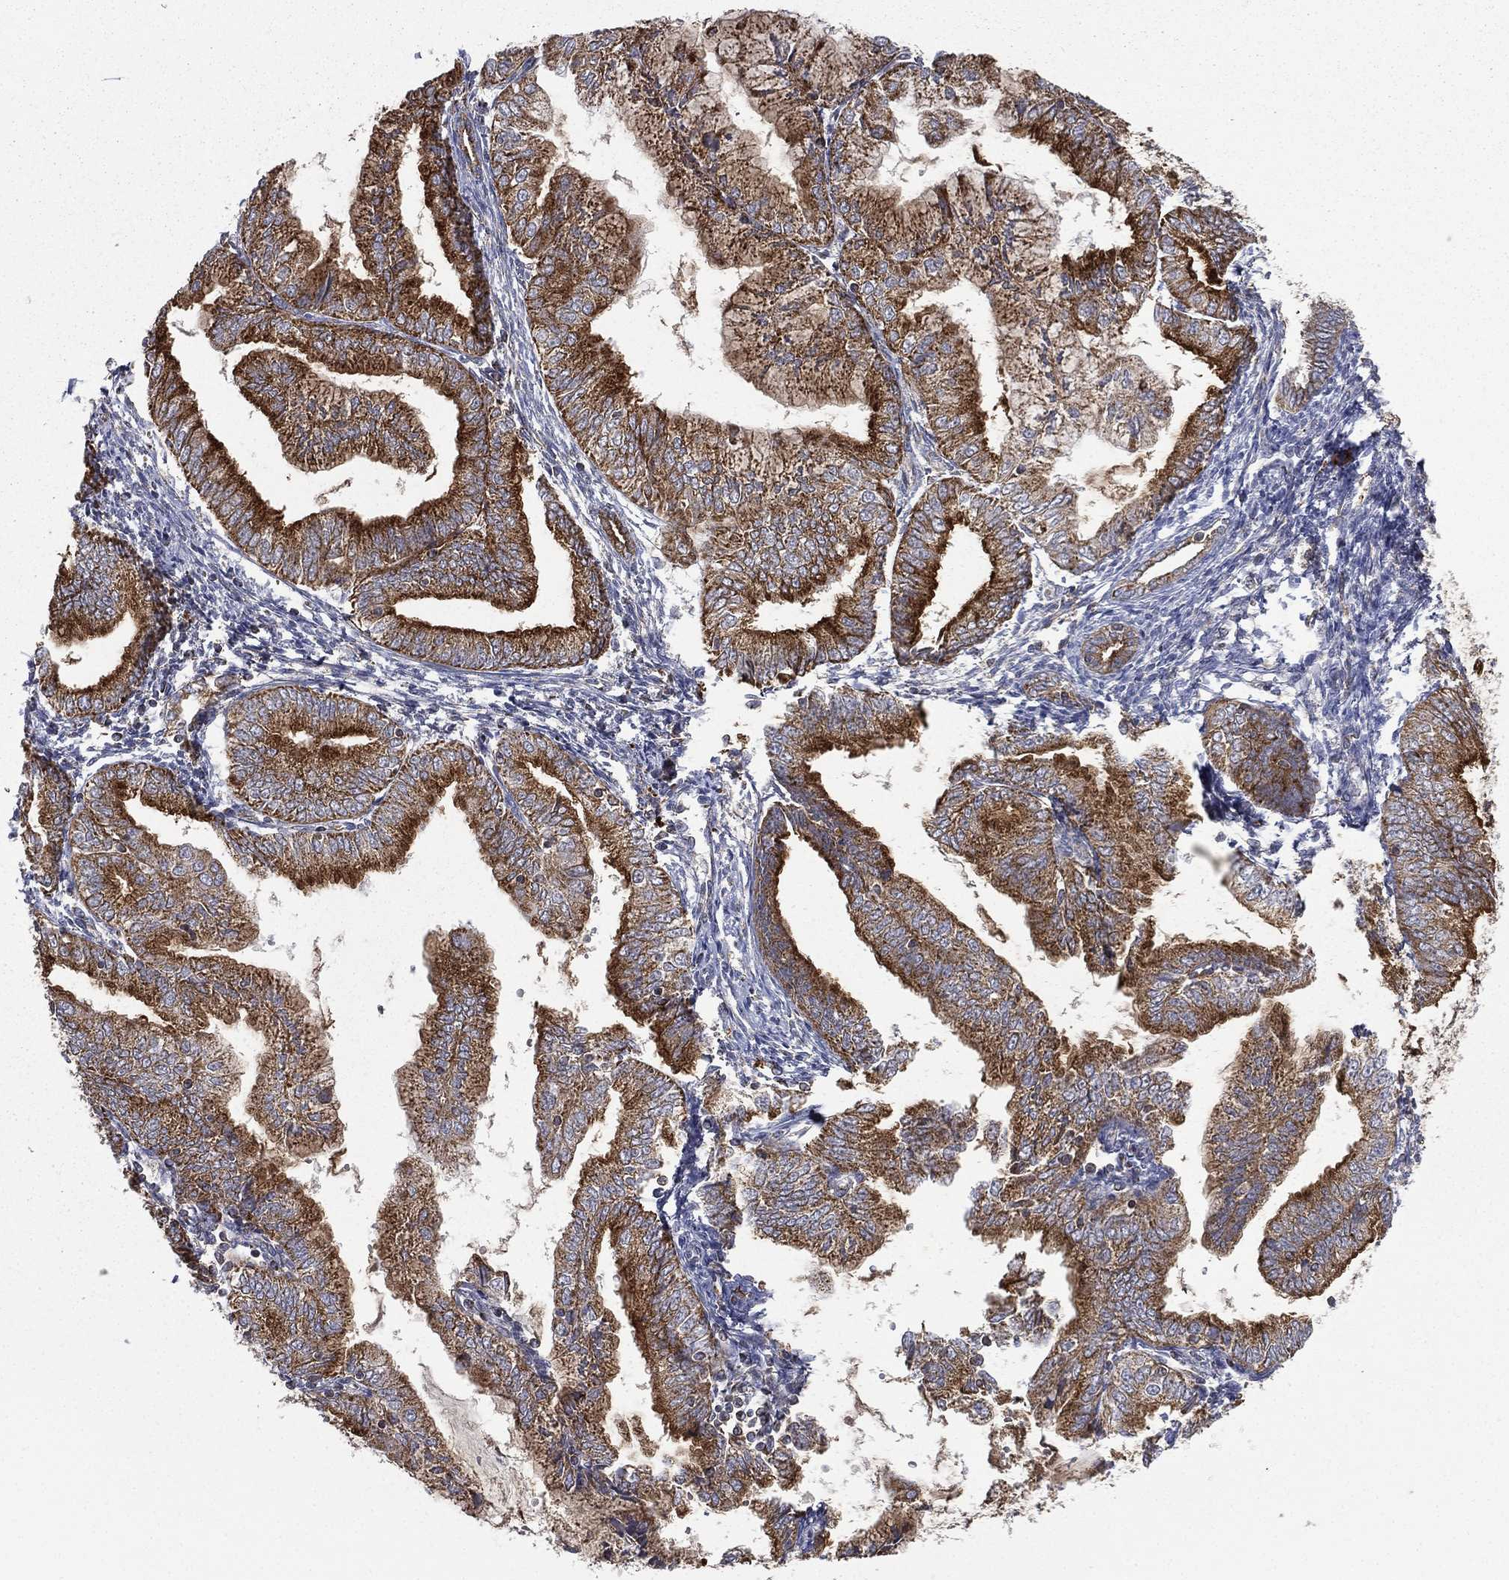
{"staining": {"intensity": "strong", "quantity": "25%-75%", "location": "cytoplasmic/membranous"}, "tissue": "endometrial cancer", "cell_type": "Tumor cells", "image_type": "cancer", "snomed": [{"axis": "morphology", "description": "Adenocarcinoma, NOS"}, {"axis": "topography", "description": "Endometrium"}], "caption": "A high amount of strong cytoplasmic/membranous positivity is appreciated in approximately 25%-75% of tumor cells in endometrial cancer (adenocarcinoma) tissue.", "gene": "RIN3", "patient": {"sex": "female", "age": 56}}